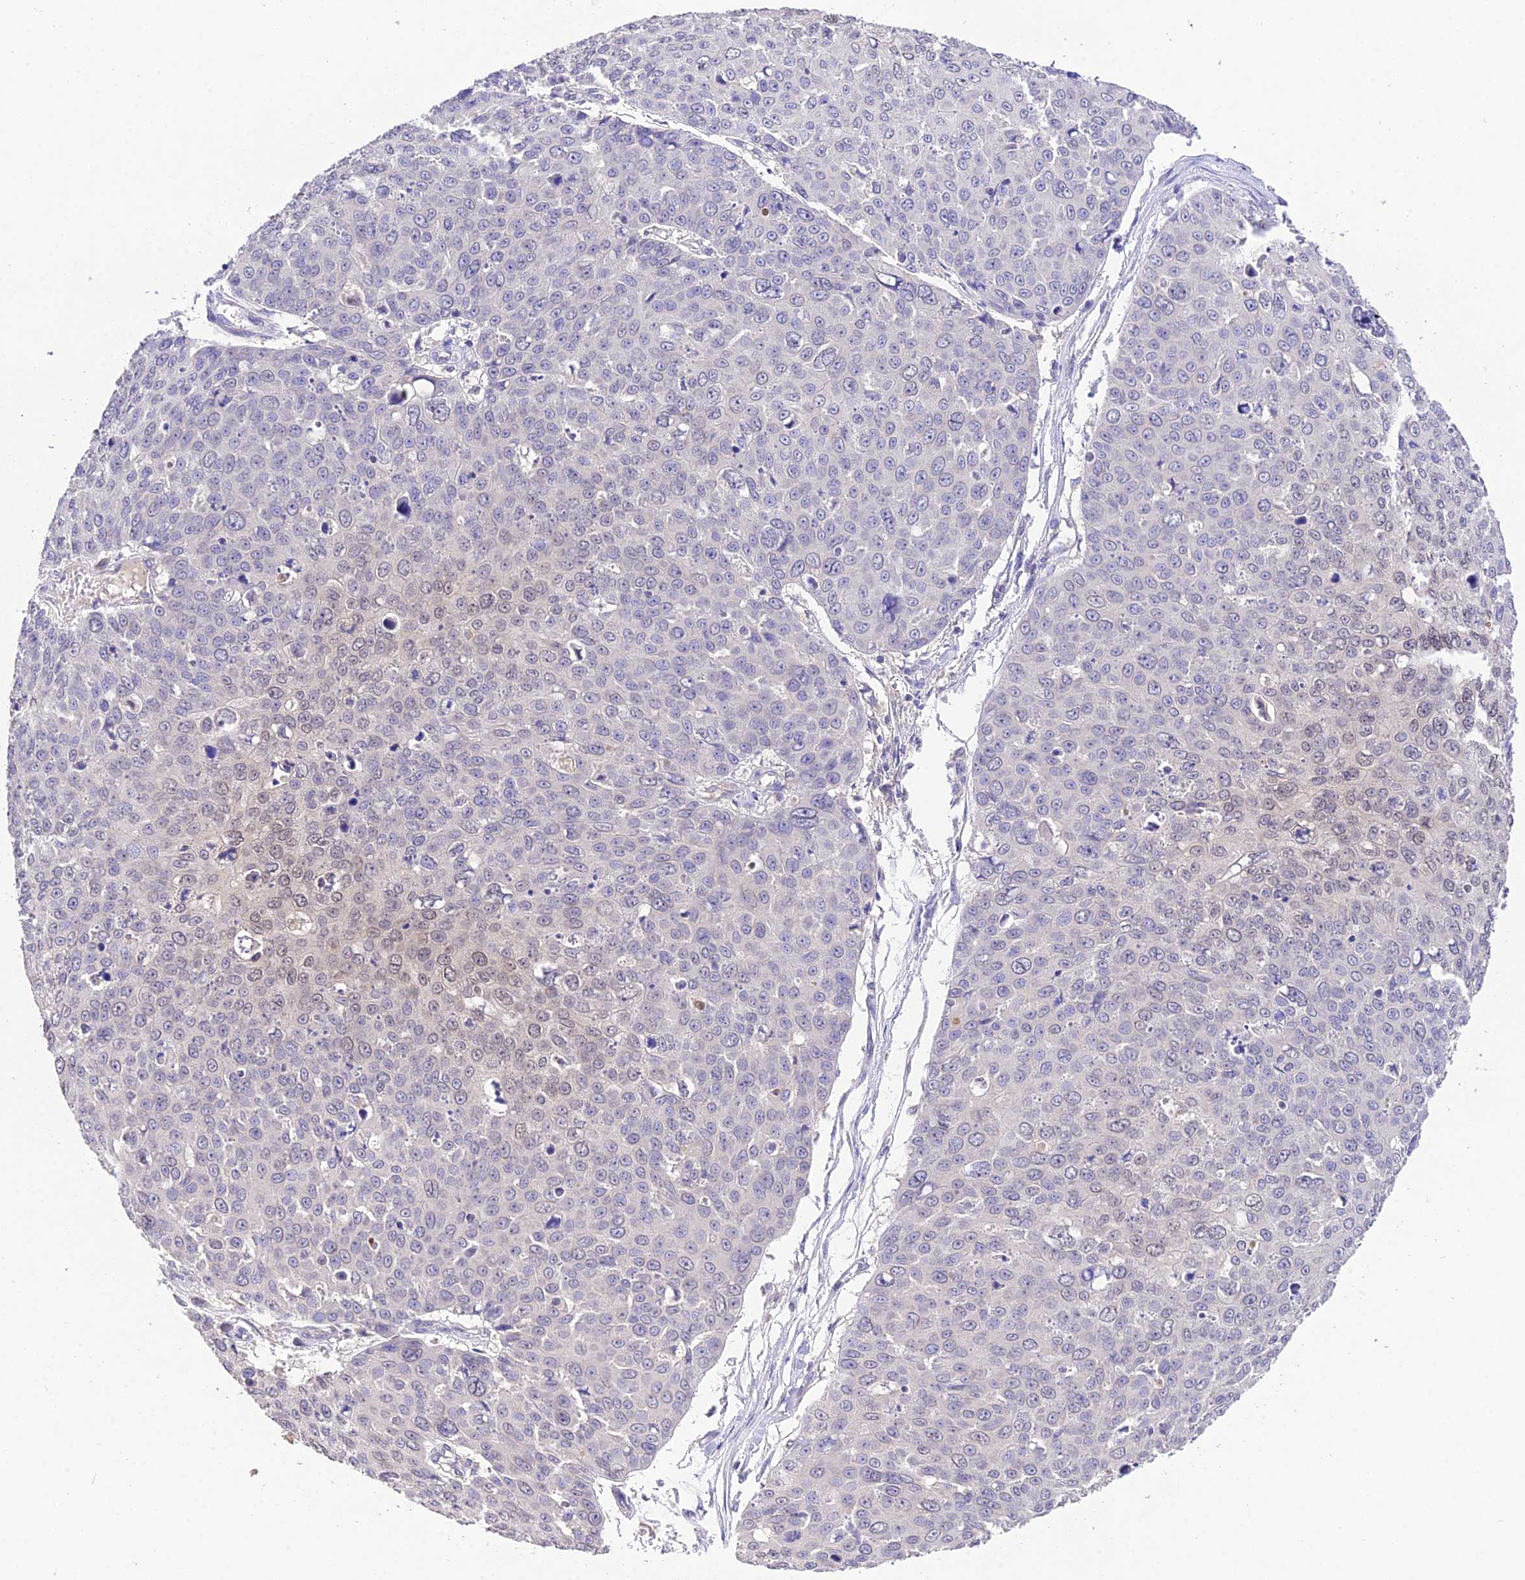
{"staining": {"intensity": "negative", "quantity": "none", "location": "none"}, "tissue": "skin cancer", "cell_type": "Tumor cells", "image_type": "cancer", "snomed": [{"axis": "morphology", "description": "Squamous cell carcinoma, NOS"}, {"axis": "topography", "description": "Skin"}], "caption": "Tumor cells are negative for protein expression in human squamous cell carcinoma (skin).", "gene": "PGK1", "patient": {"sex": "male", "age": 71}}